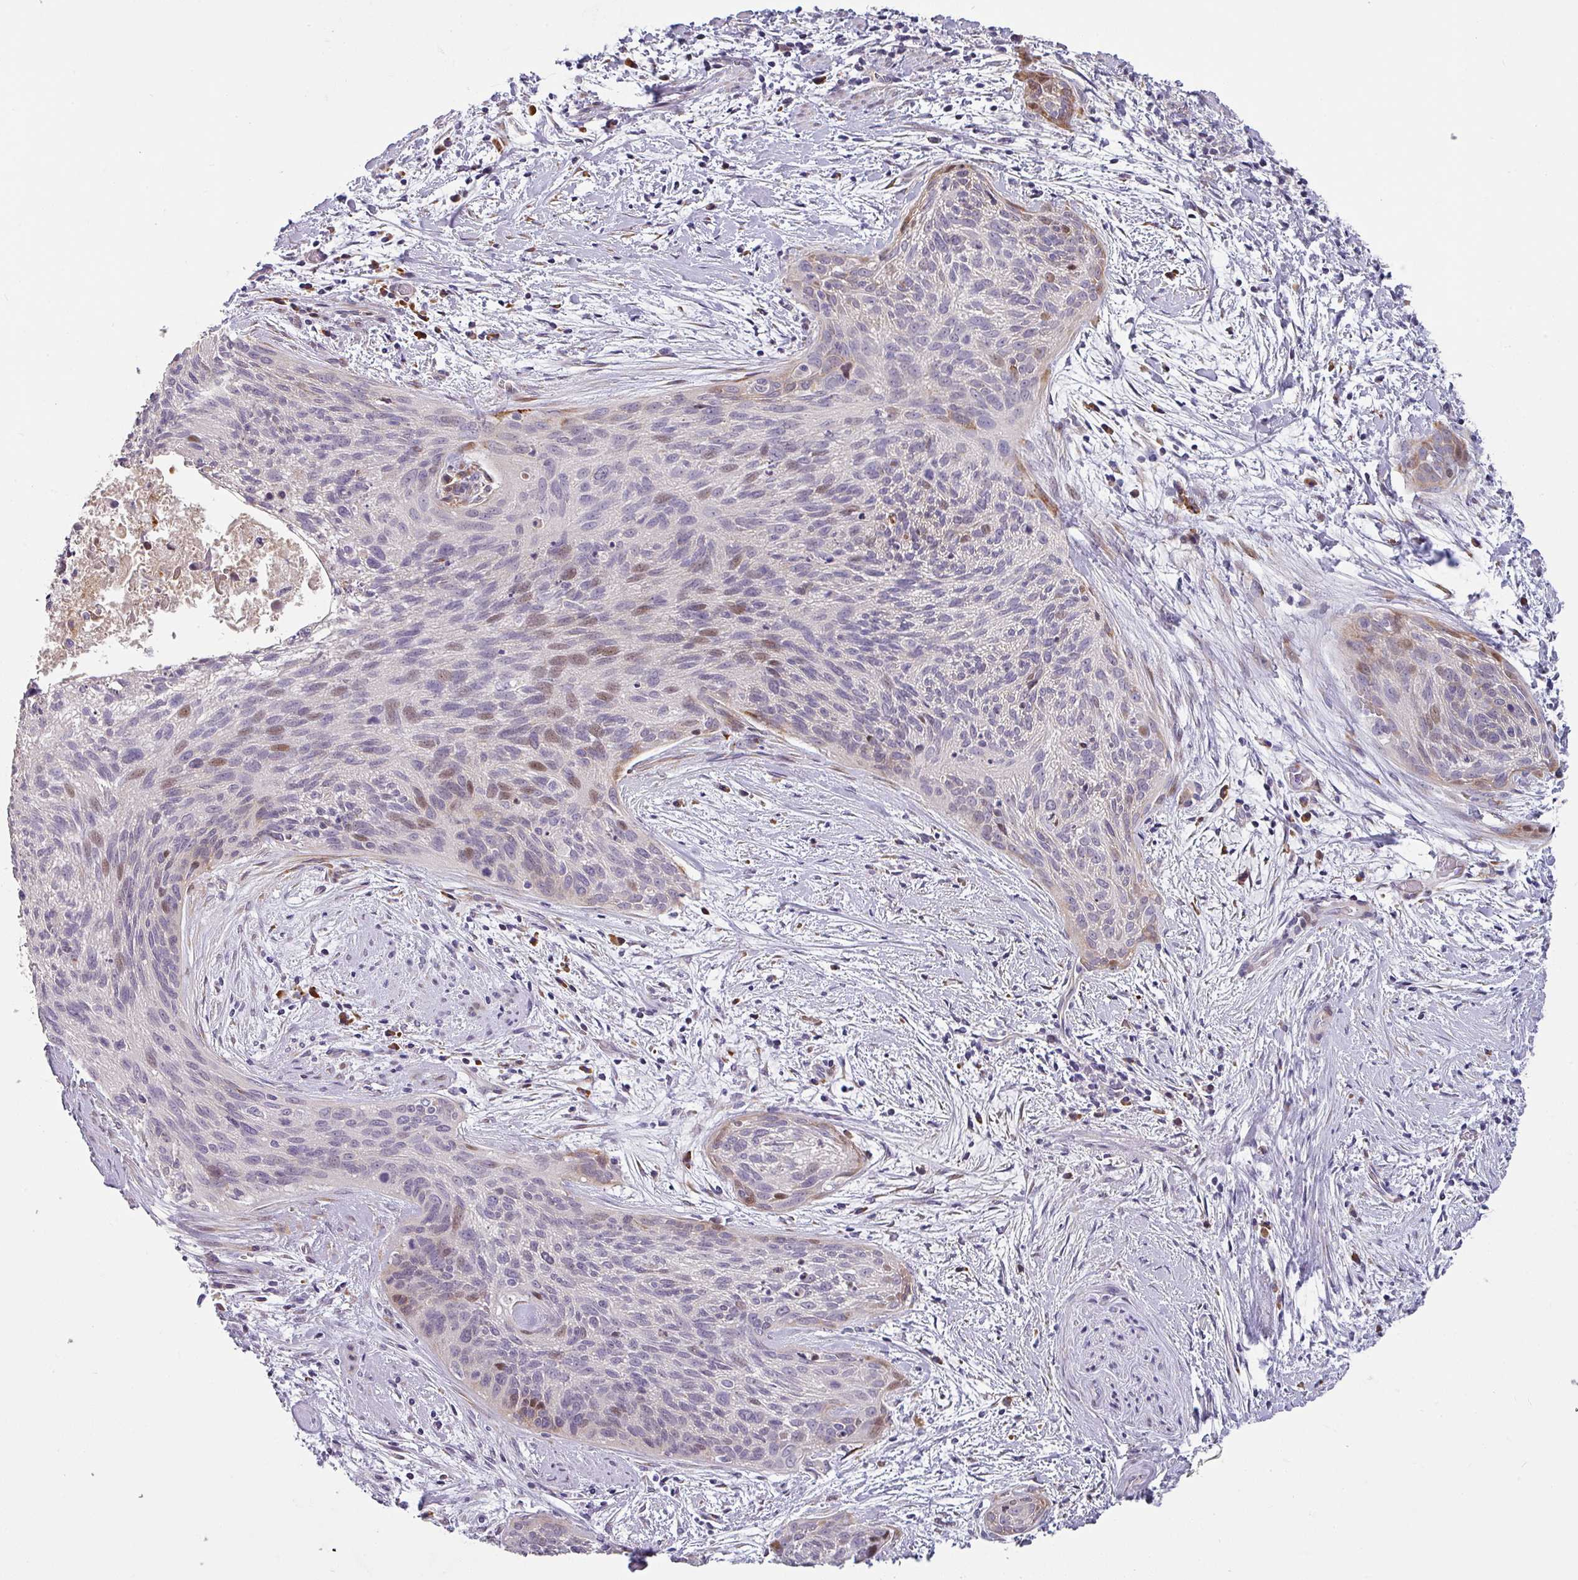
{"staining": {"intensity": "moderate", "quantity": "<25%", "location": "nuclear"}, "tissue": "cervical cancer", "cell_type": "Tumor cells", "image_type": "cancer", "snomed": [{"axis": "morphology", "description": "Squamous cell carcinoma, NOS"}, {"axis": "topography", "description": "Cervix"}], "caption": "A low amount of moderate nuclear expression is seen in about <25% of tumor cells in cervical cancer (squamous cell carcinoma) tissue. The staining is performed using DAB (3,3'-diaminobenzidine) brown chromogen to label protein expression. The nuclei are counter-stained blue using hematoxylin.", "gene": "KLHL3", "patient": {"sex": "female", "age": 55}}